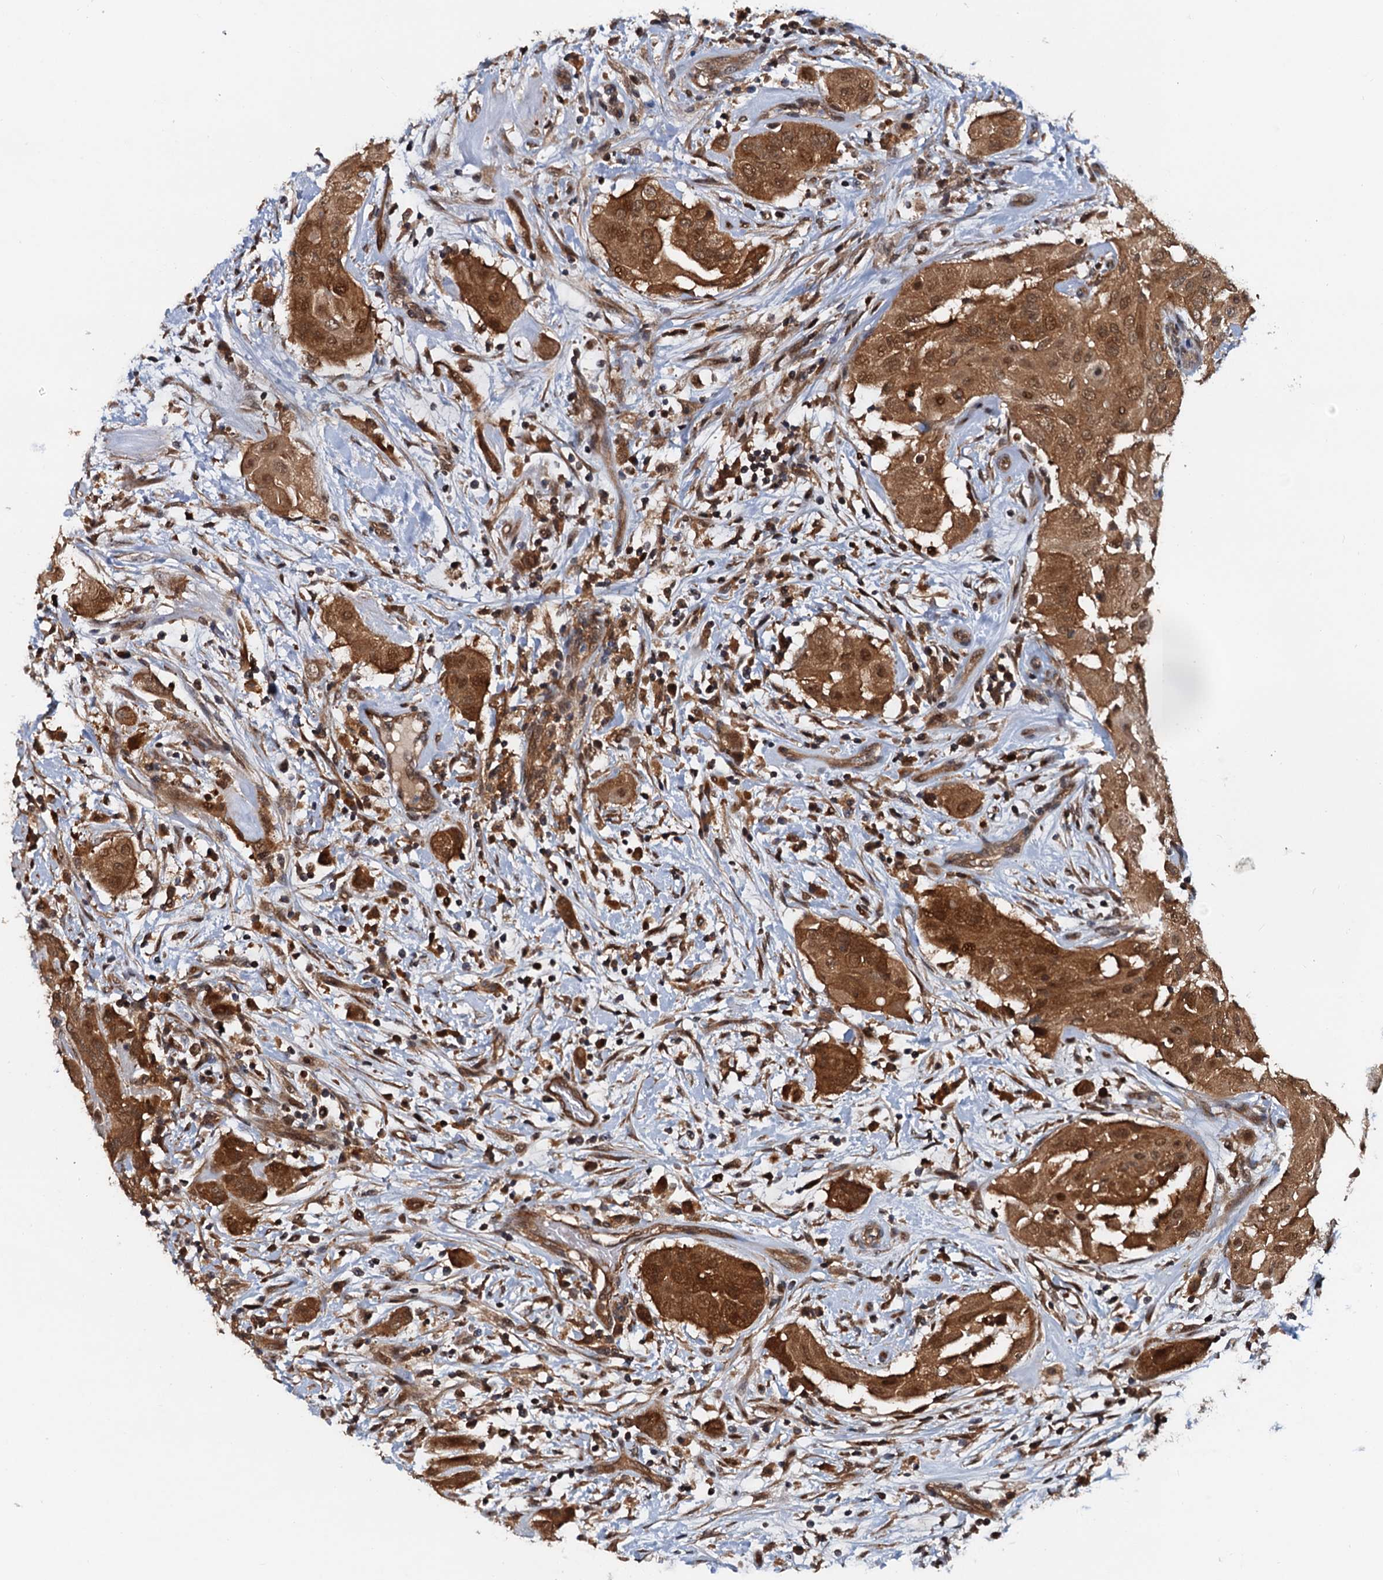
{"staining": {"intensity": "strong", "quantity": ">75%", "location": "cytoplasmic/membranous,nuclear"}, "tissue": "thyroid cancer", "cell_type": "Tumor cells", "image_type": "cancer", "snomed": [{"axis": "morphology", "description": "Papillary adenocarcinoma, NOS"}, {"axis": "topography", "description": "Thyroid gland"}], "caption": "Thyroid papillary adenocarcinoma stained with DAB immunohistochemistry displays high levels of strong cytoplasmic/membranous and nuclear staining in approximately >75% of tumor cells.", "gene": "AAGAB", "patient": {"sex": "female", "age": 59}}